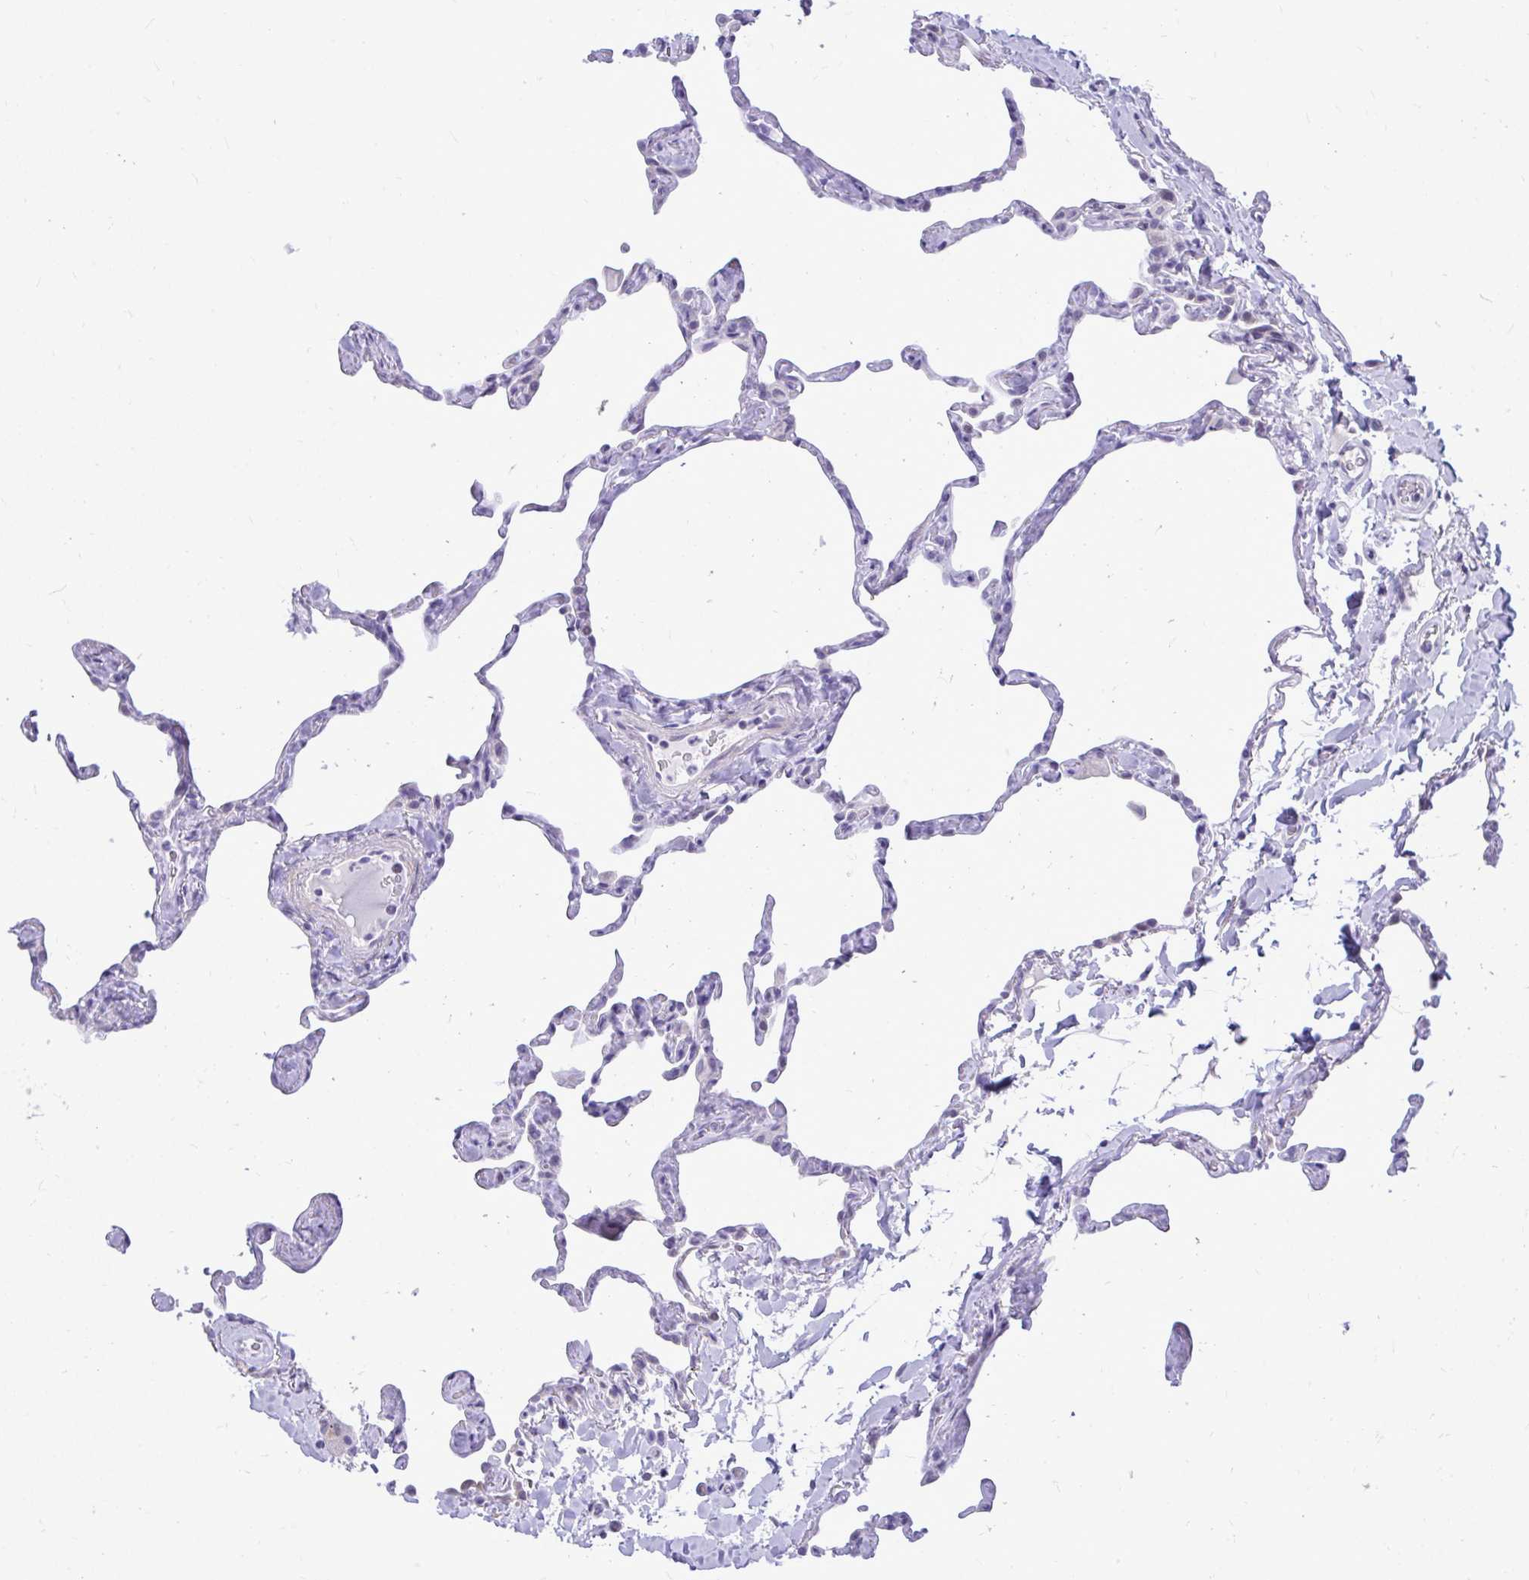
{"staining": {"intensity": "negative", "quantity": "none", "location": "none"}, "tissue": "lung", "cell_type": "Alveolar cells", "image_type": "normal", "snomed": [{"axis": "morphology", "description": "Normal tissue, NOS"}, {"axis": "topography", "description": "Lung"}], "caption": "IHC of unremarkable human lung displays no expression in alveolar cells. (Brightfield microscopy of DAB (3,3'-diaminobenzidine) immunohistochemistry (IHC) at high magnification).", "gene": "GABRA1", "patient": {"sex": "male", "age": 65}}